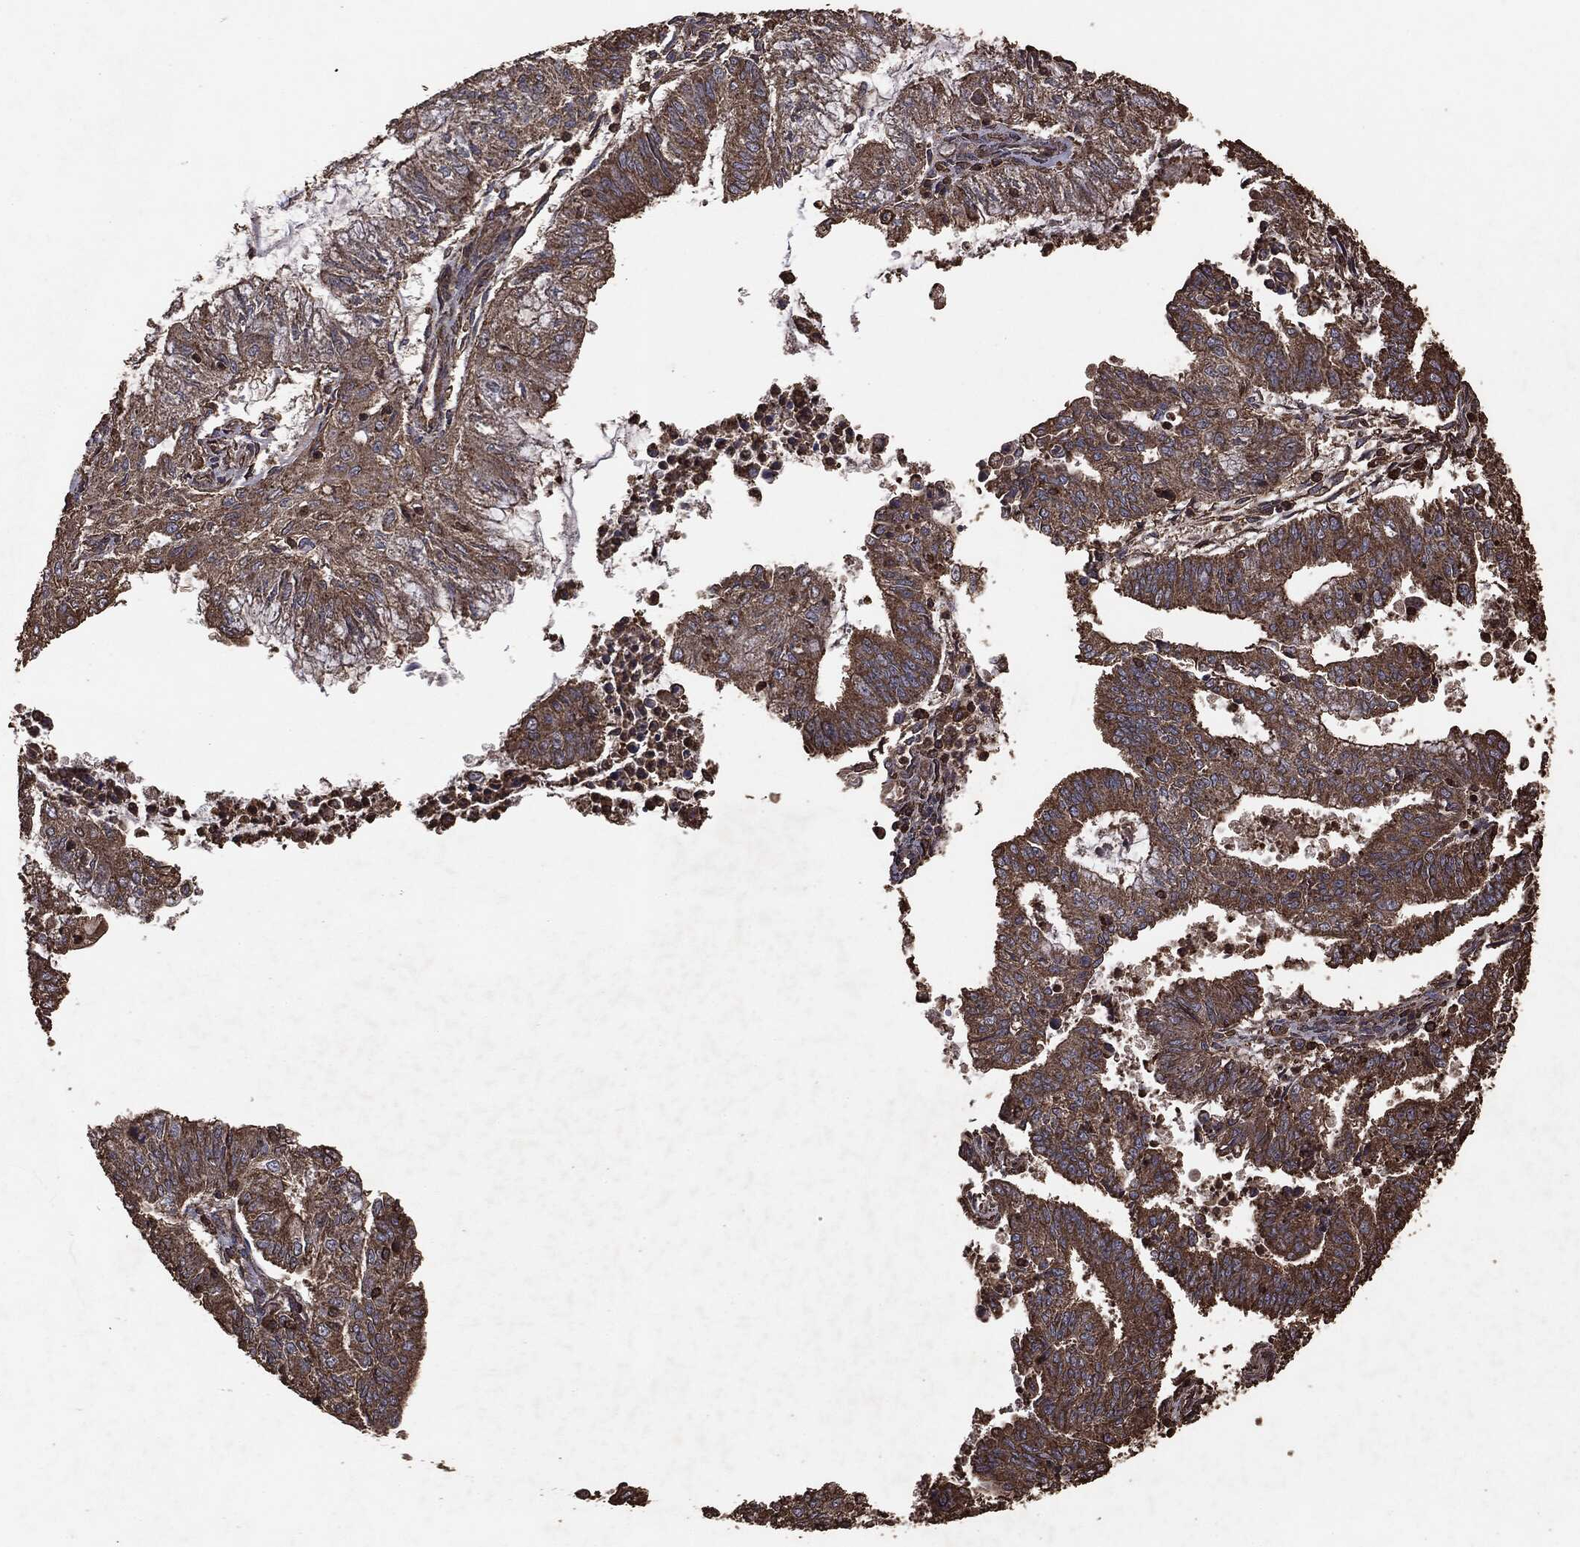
{"staining": {"intensity": "moderate", "quantity": ">75%", "location": "cytoplasmic/membranous"}, "tissue": "endometrial cancer", "cell_type": "Tumor cells", "image_type": "cancer", "snomed": [{"axis": "morphology", "description": "Adenocarcinoma, NOS"}, {"axis": "topography", "description": "Endometrium"}], "caption": "Endometrial adenocarcinoma stained for a protein (brown) reveals moderate cytoplasmic/membranous positive positivity in about >75% of tumor cells.", "gene": "MTOR", "patient": {"sex": "female", "age": 61}}